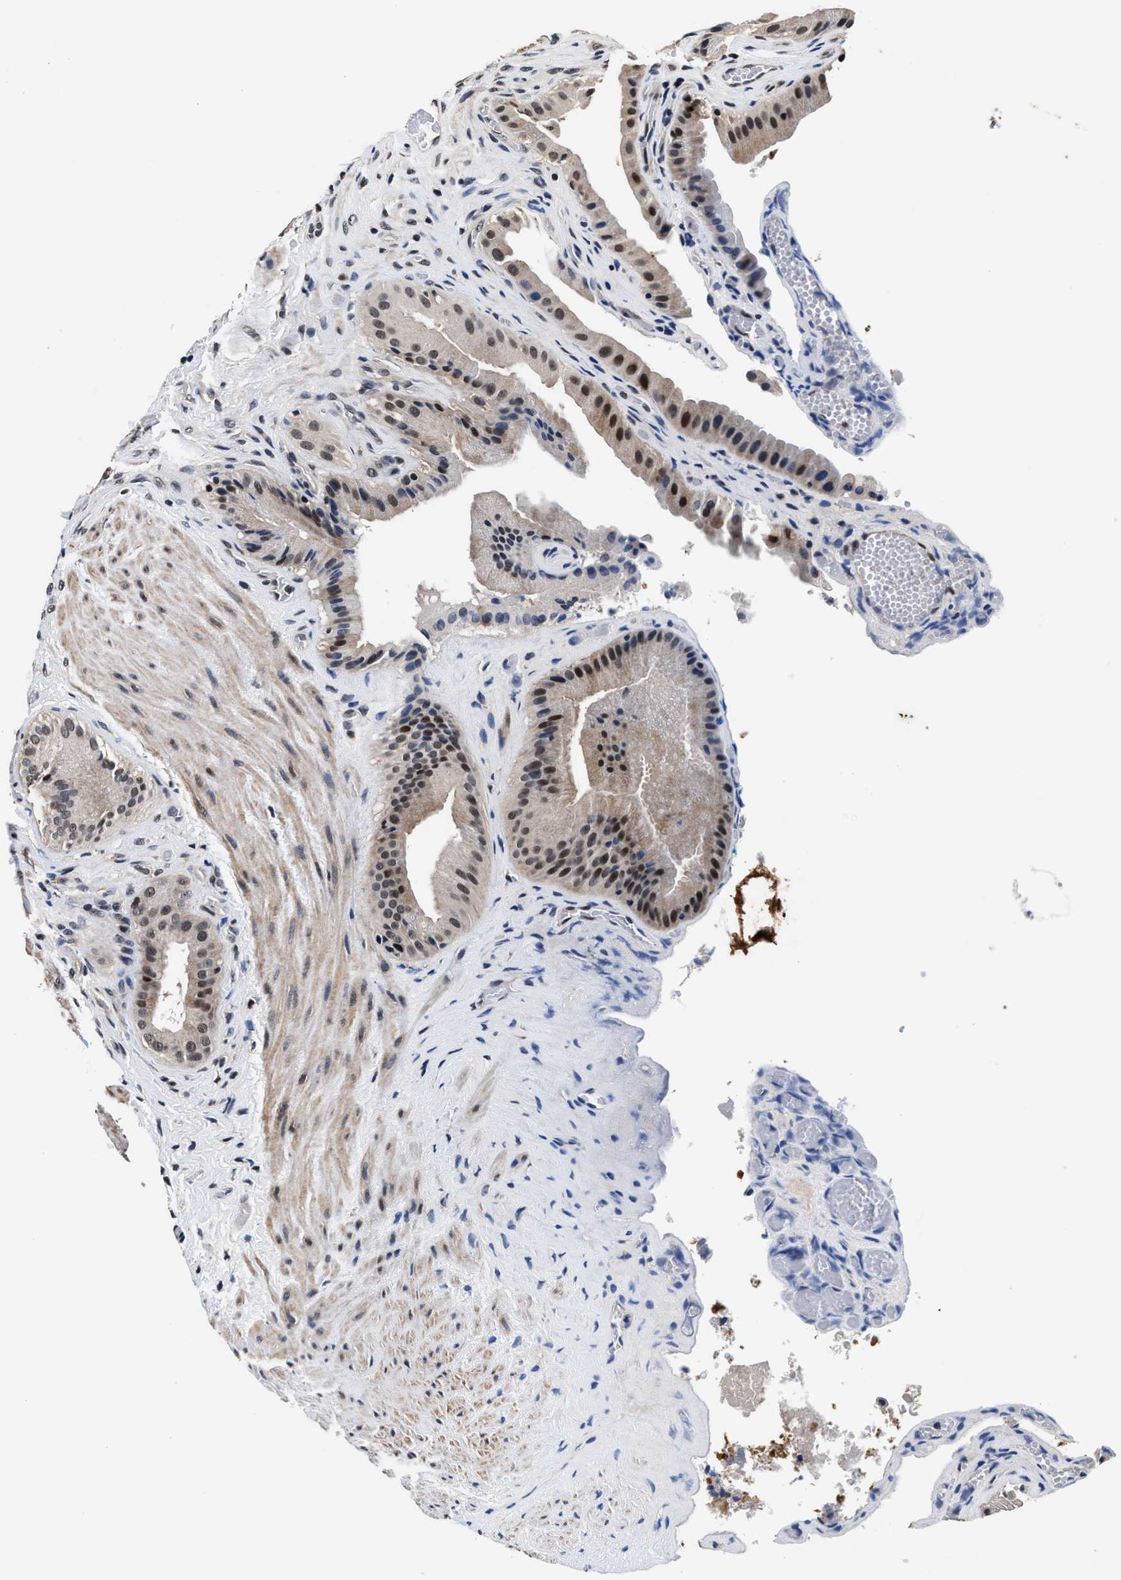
{"staining": {"intensity": "moderate", "quantity": ">75%", "location": "nuclear"}, "tissue": "gallbladder", "cell_type": "Glandular cells", "image_type": "normal", "snomed": [{"axis": "morphology", "description": "Normal tissue, NOS"}, {"axis": "topography", "description": "Gallbladder"}], "caption": "Immunohistochemical staining of normal gallbladder reveals moderate nuclear protein staining in approximately >75% of glandular cells.", "gene": "USP16", "patient": {"sex": "male", "age": 49}}